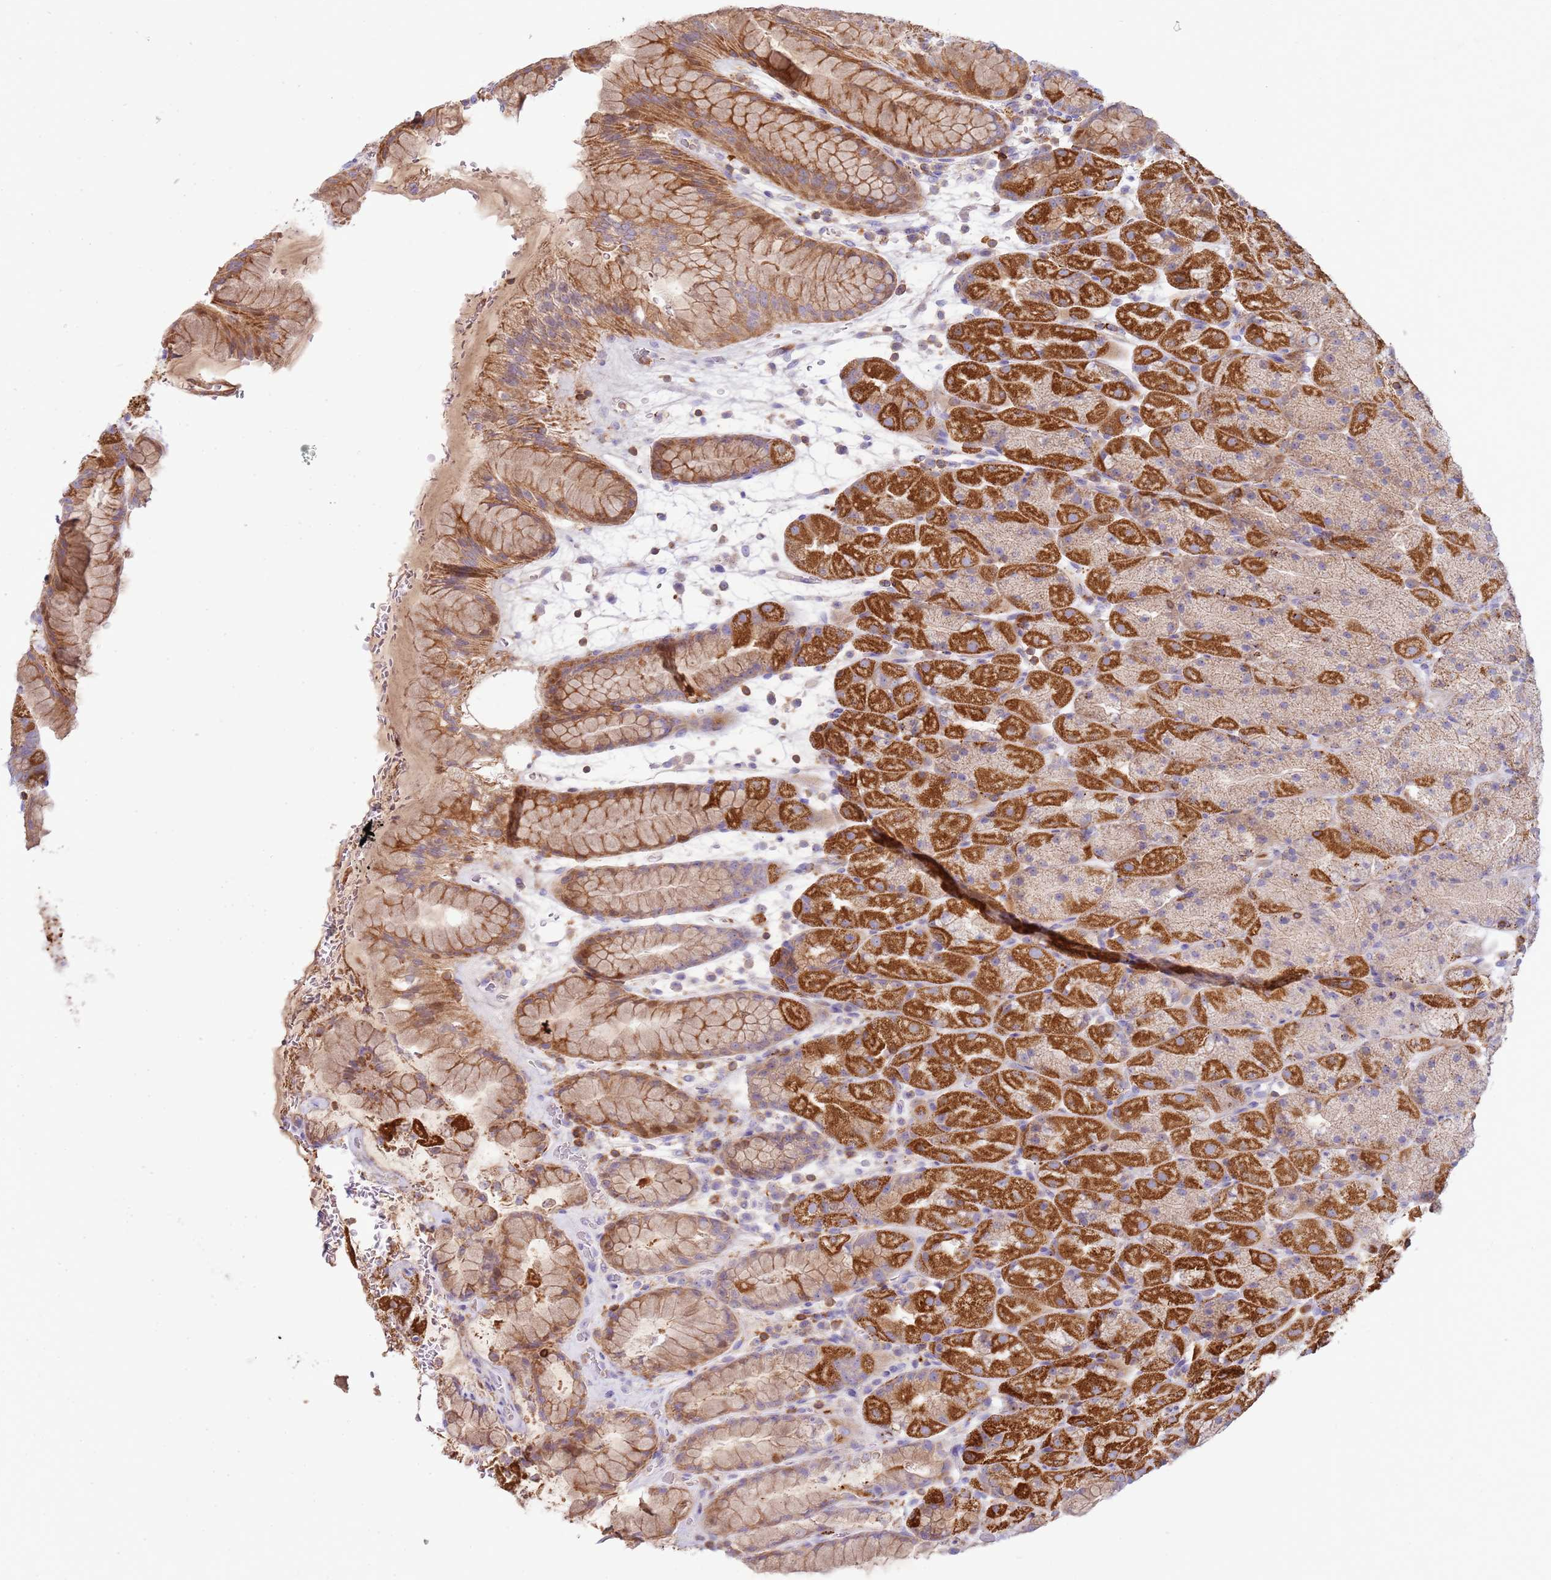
{"staining": {"intensity": "strong", "quantity": ">75%", "location": "cytoplasmic/membranous"}, "tissue": "stomach", "cell_type": "Glandular cells", "image_type": "normal", "snomed": [{"axis": "morphology", "description": "Normal tissue, NOS"}, {"axis": "topography", "description": "Stomach, upper"}, {"axis": "topography", "description": "Stomach, lower"}], "caption": "Immunohistochemistry (IHC) (DAB) staining of normal stomach demonstrates strong cytoplasmic/membranous protein staining in approximately >75% of glandular cells. The staining is performed using DAB brown chromogen to label protein expression. The nuclei are counter-stained blue using hematoxylin.", "gene": "TTPAL", "patient": {"sex": "male", "age": 67}}